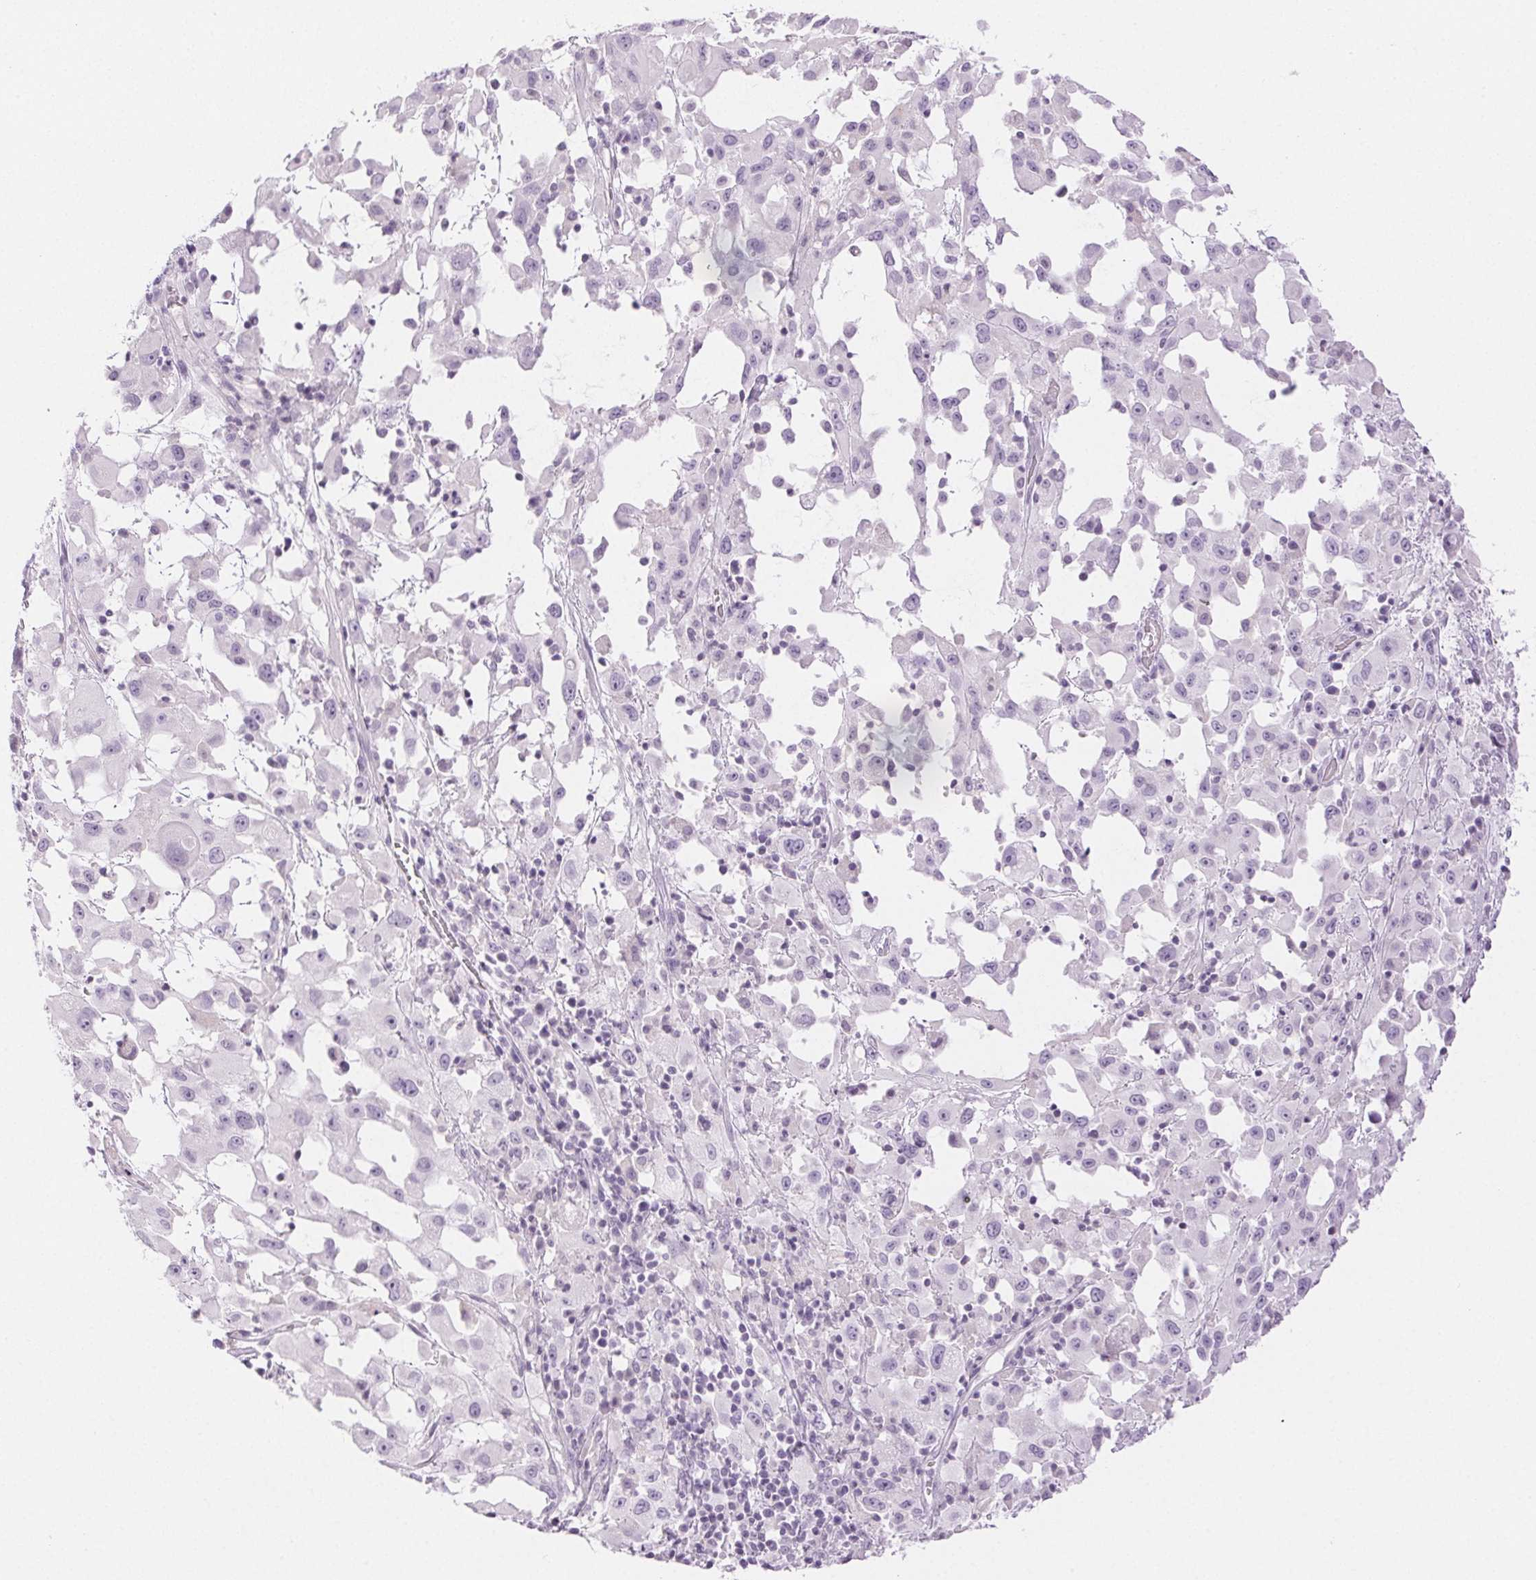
{"staining": {"intensity": "negative", "quantity": "none", "location": "none"}, "tissue": "melanoma", "cell_type": "Tumor cells", "image_type": "cancer", "snomed": [{"axis": "morphology", "description": "Malignant melanoma, Metastatic site"}, {"axis": "topography", "description": "Soft tissue"}], "caption": "Micrograph shows no protein staining in tumor cells of malignant melanoma (metastatic site) tissue.", "gene": "SLC5A2", "patient": {"sex": "male", "age": 50}}